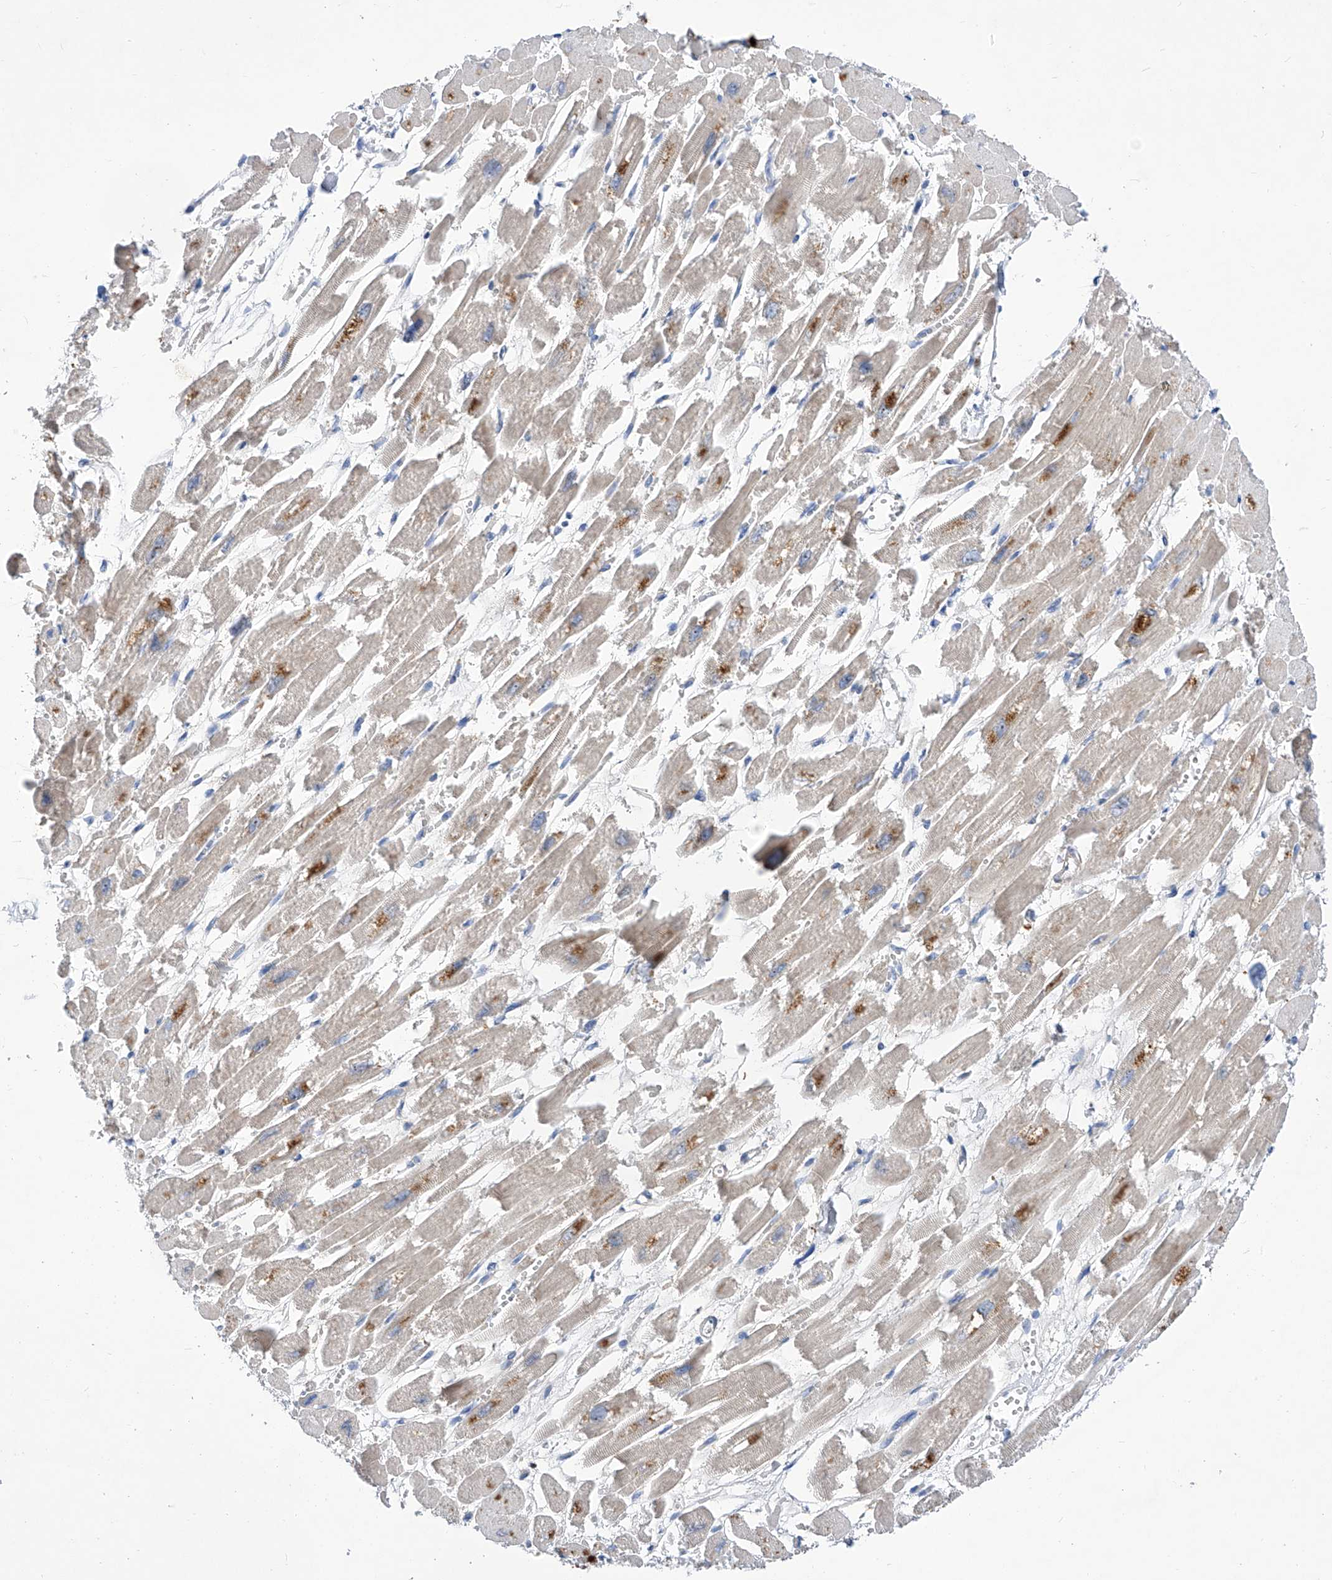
{"staining": {"intensity": "moderate", "quantity": "<25%", "location": "cytoplasmic/membranous"}, "tissue": "heart muscle", "cell_type": "Cardiomyocytes", "image_type": "normal", "snomed": [{"axis": "morphology", "description": "Normal tissue, NOS"}, {"axis": "topography", "description": "Heart"}], "caption": "The histopathology image exhibits immunohistochemical staining of unremarkable heart muscle. There is moderate cytoplasmic/membranous expression is seen in about <25% of cardiomyocytes.", "gene": "SRBD1", "patient": {"sex": "male", "age": 54}}